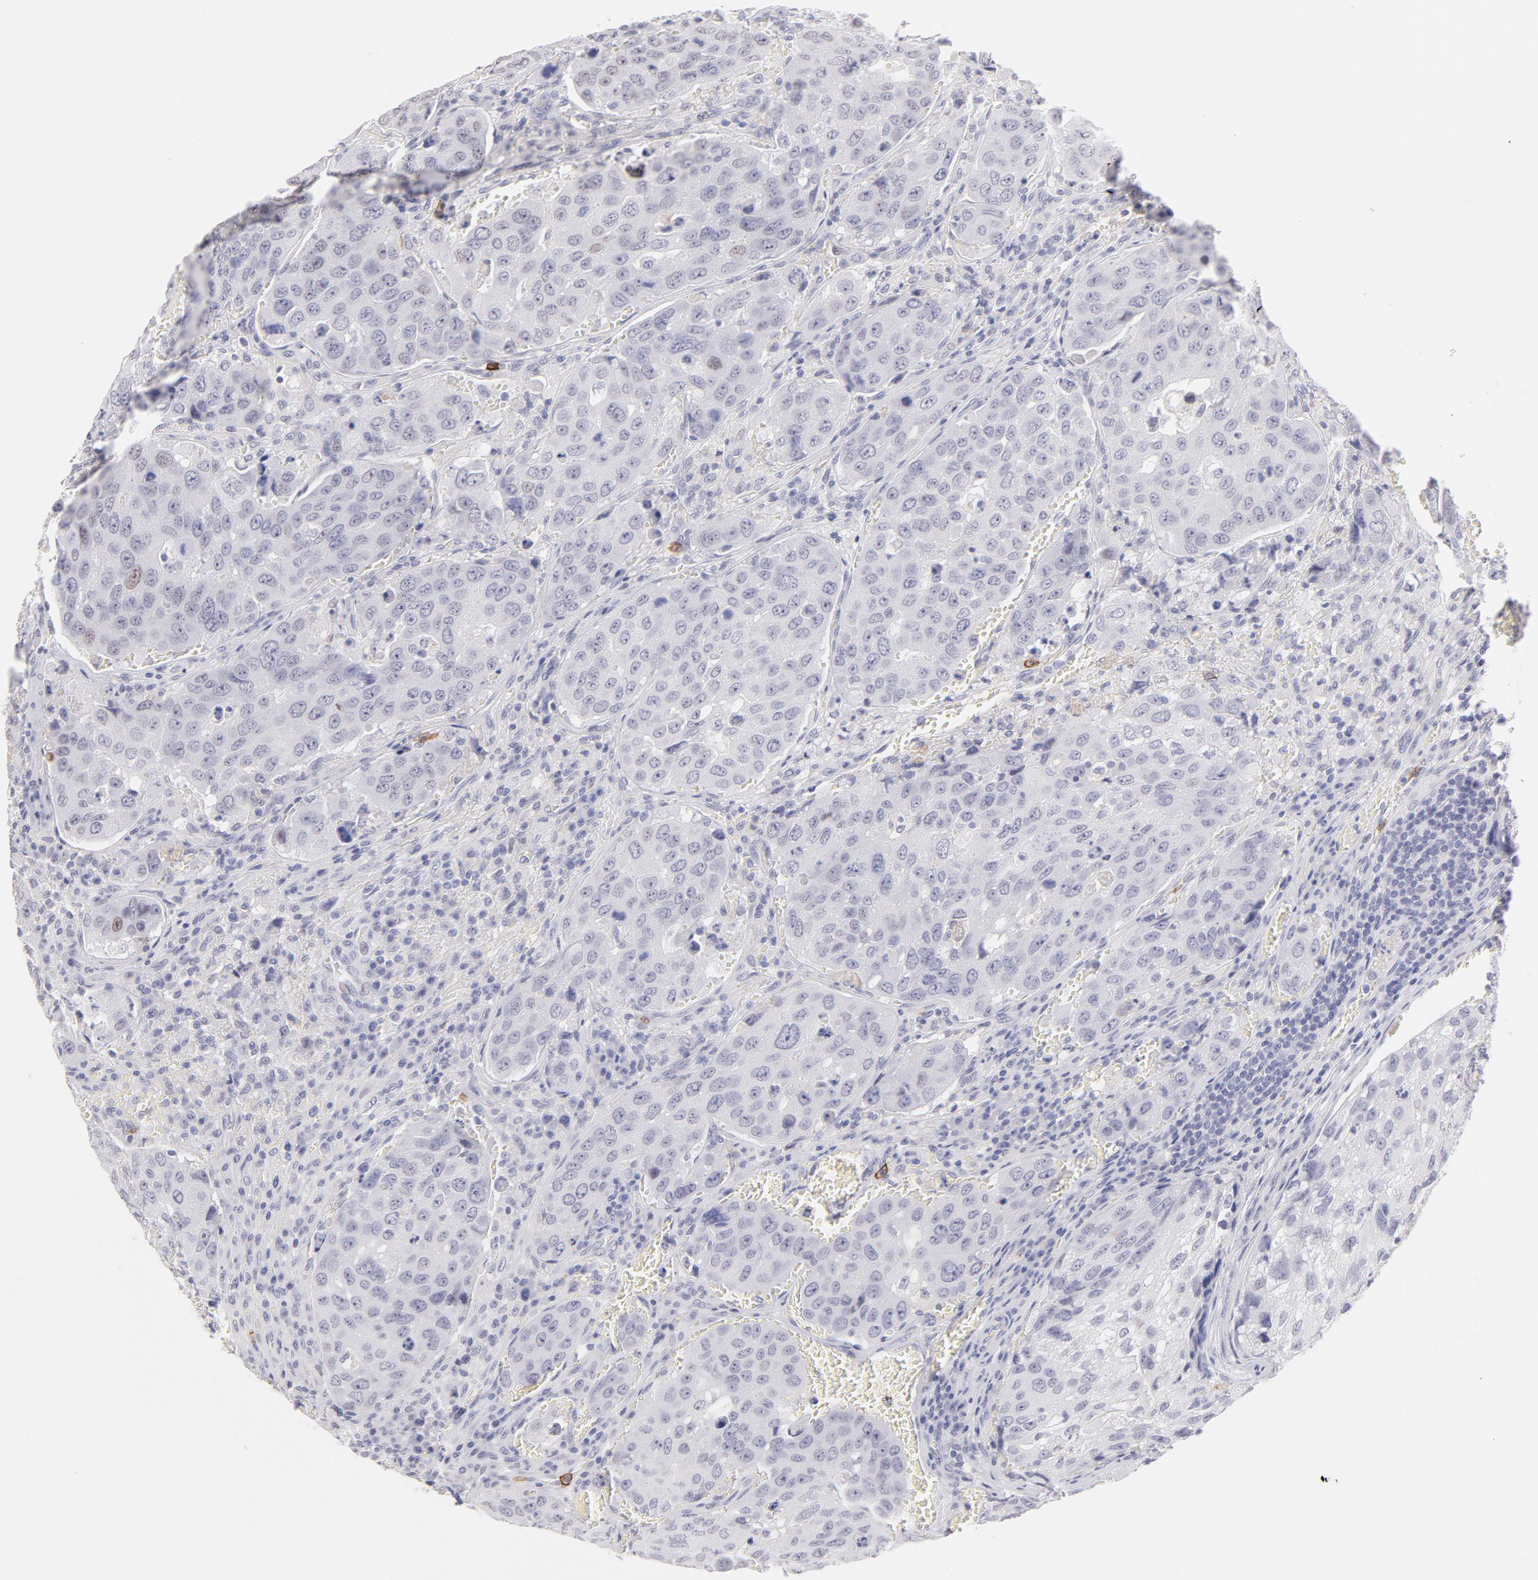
{"staining": {"intensity": "negative", "quantity": "none", "location": "none"}, "tissue": "urothelial cancer", "cell_type": "Tumor cells", "image_type": "cancer", "snomed": [{"axis": "morphology", "description": "Urothelial carcinoma, High grade"}, {"axis": "topography", "description": "Lymph node"}, {"axis": "topography", "description": "Urinary bladder"}], "caption": "DAB (3,3'-diaminobenzidine) immunohistochemical staining of urothelial cancer reveals no significant expression in tumor cells.", "gene": "LTB4R", "patient": {"sex": "male", "age": 51}}